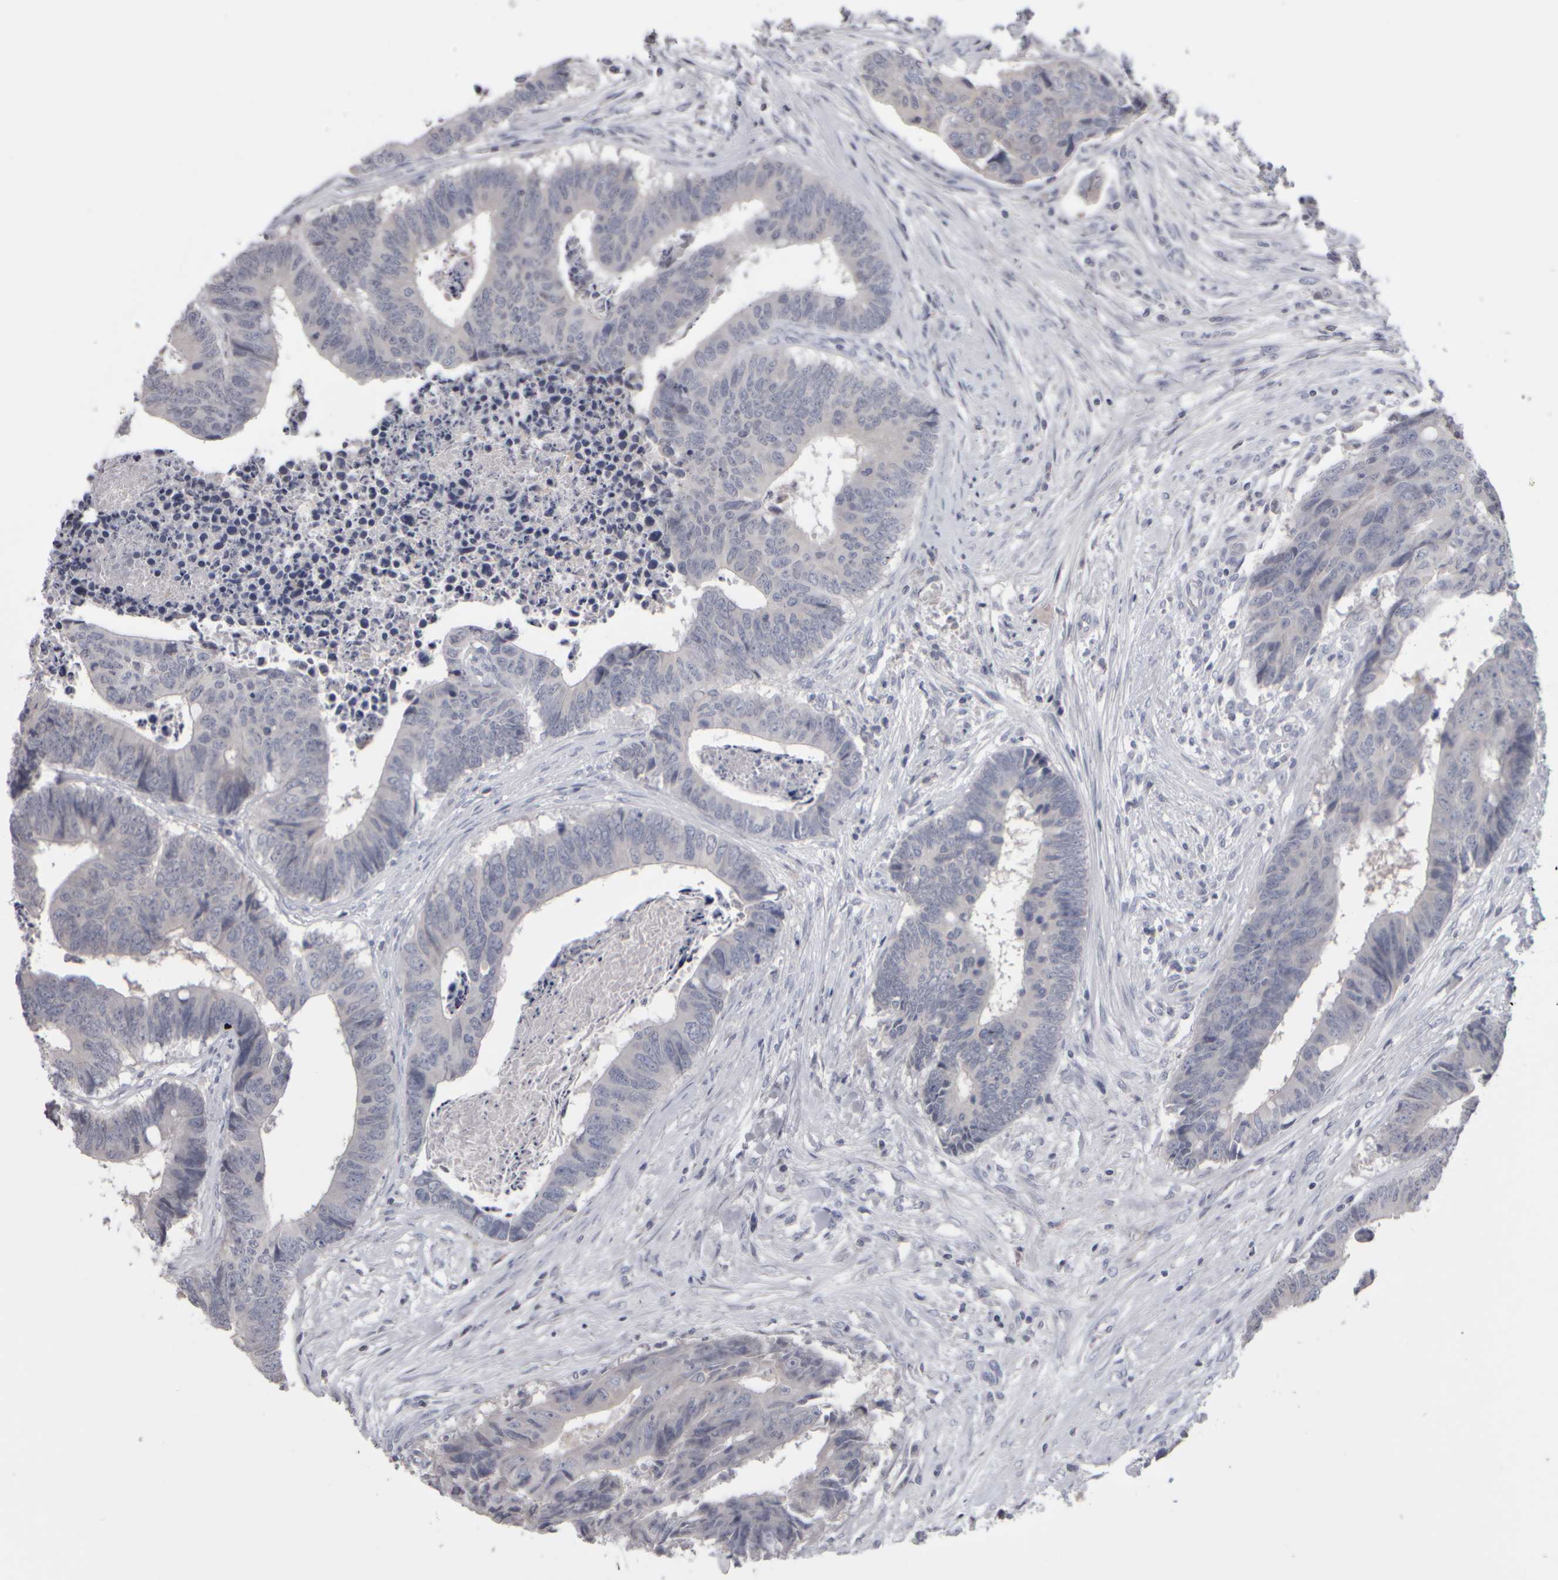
{"staining": {"intensity": "negative", "quantity": "none", "location": "none"}, "tissue": "colorectal cancer", "cell_type": "Tumor cells", "image_type": "cancer", "snomed": [{"axis": "morphology", "description": "Adenocarcinoma, NOS"}, {"axis": "topography", "description": "Rectum"}], "caption": "A histopathology image of colorectal adenocarcinoma stained for a protein demonstrates no brown staining in tumor cells.", "gene": "EPHX2", "patient": {"sex": "male", "age": 84}}